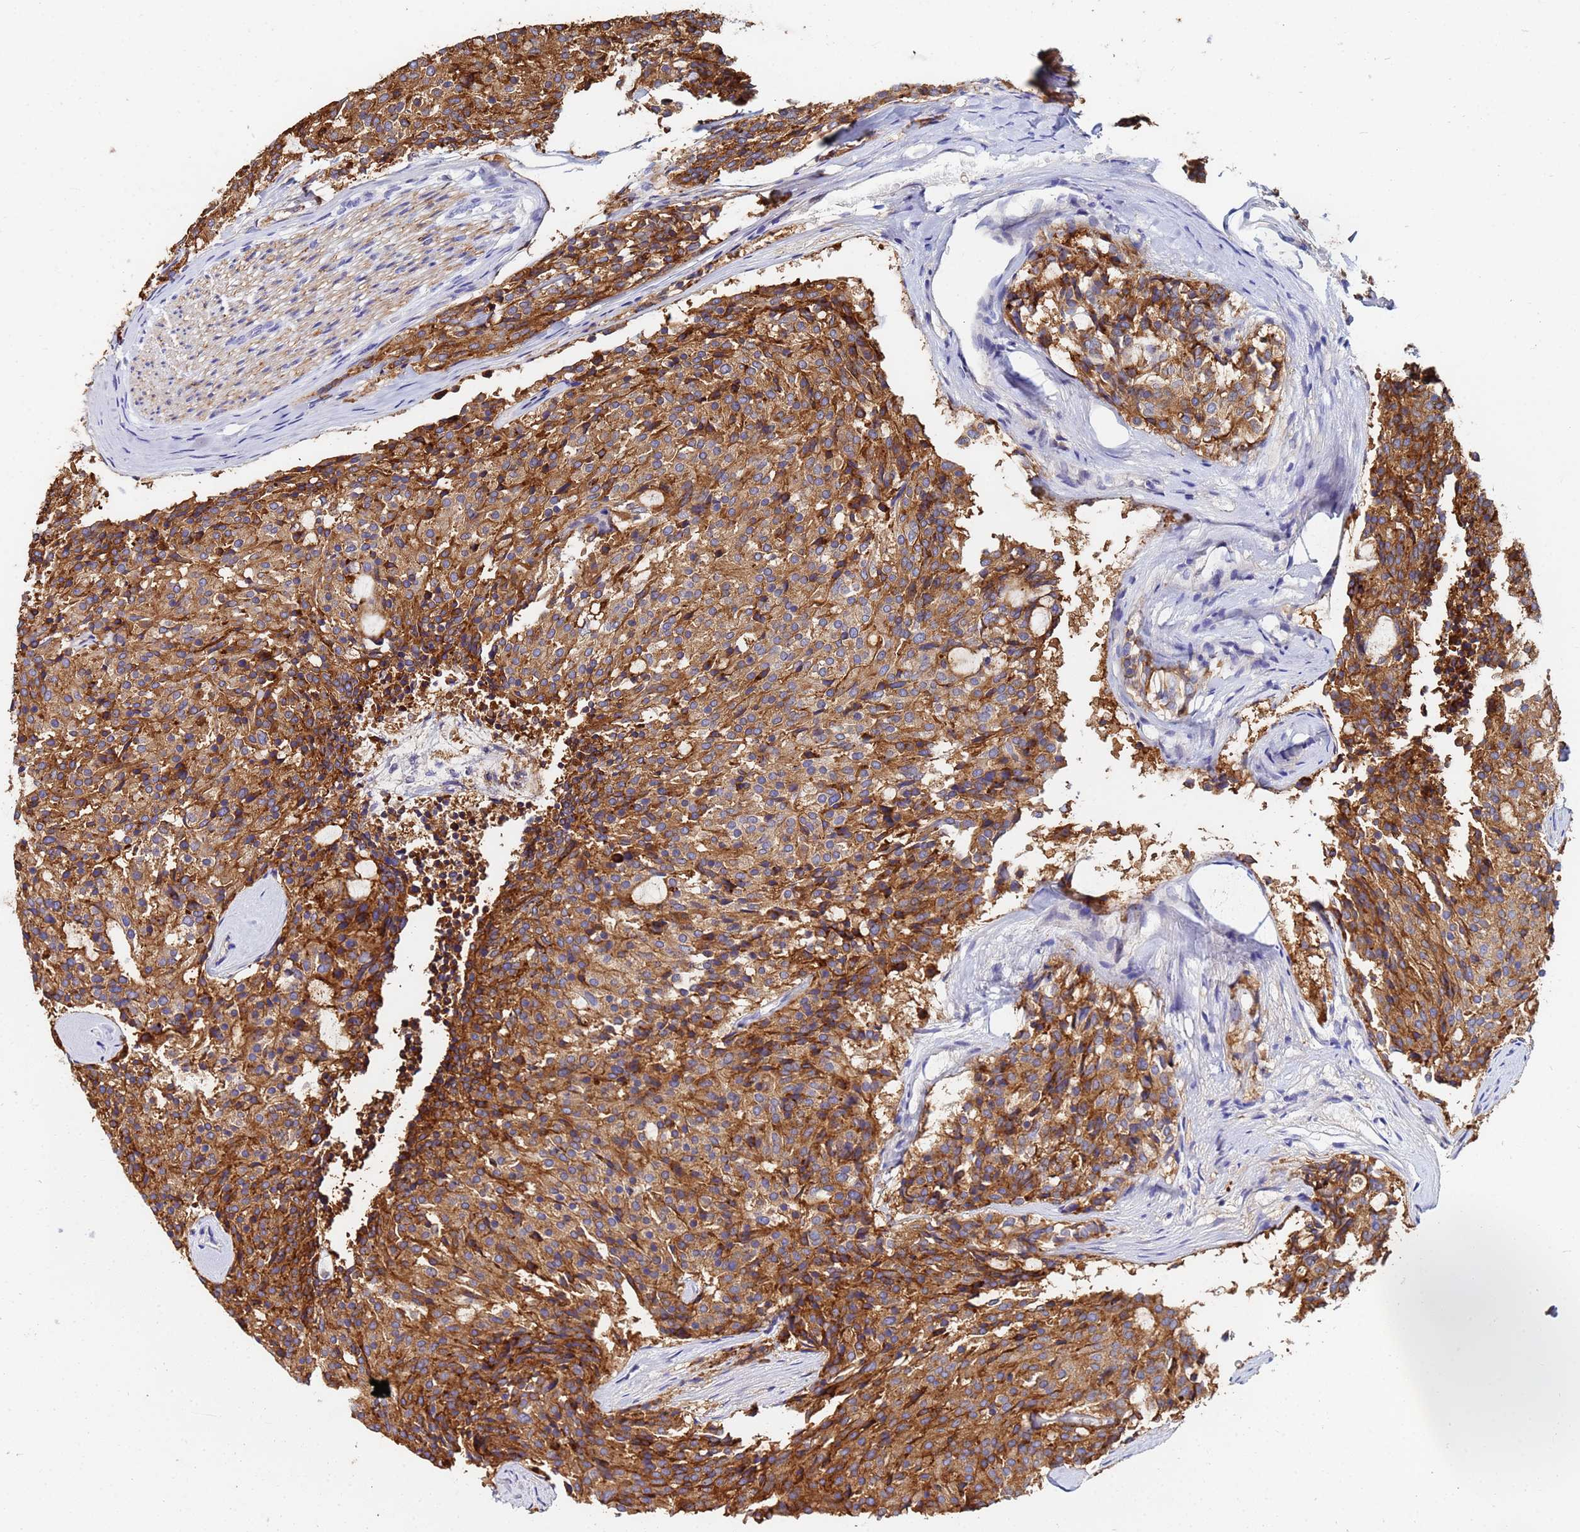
{"staining": {"intensity": "moderate", "quantity": ">75%", "location": "cytoplasmic/membranous"}, "tissue": "carcinoid", "cell_type": "Tumor cells", "image_type": "cancer", "snomed": [{"axis": "morphology", "description": "Carcinoid, malignant, NOS"}, {"axis": "topography", "description": "Pancreas"}], "caption": "Brown immunohistochemical staining in human carcinoid (malignant) exhibits moderate cytoplasmic/membranous expression in about >75% of tumor cells.", "gene": "BASP1", "patient": {"sex": "female", "age": 54}}